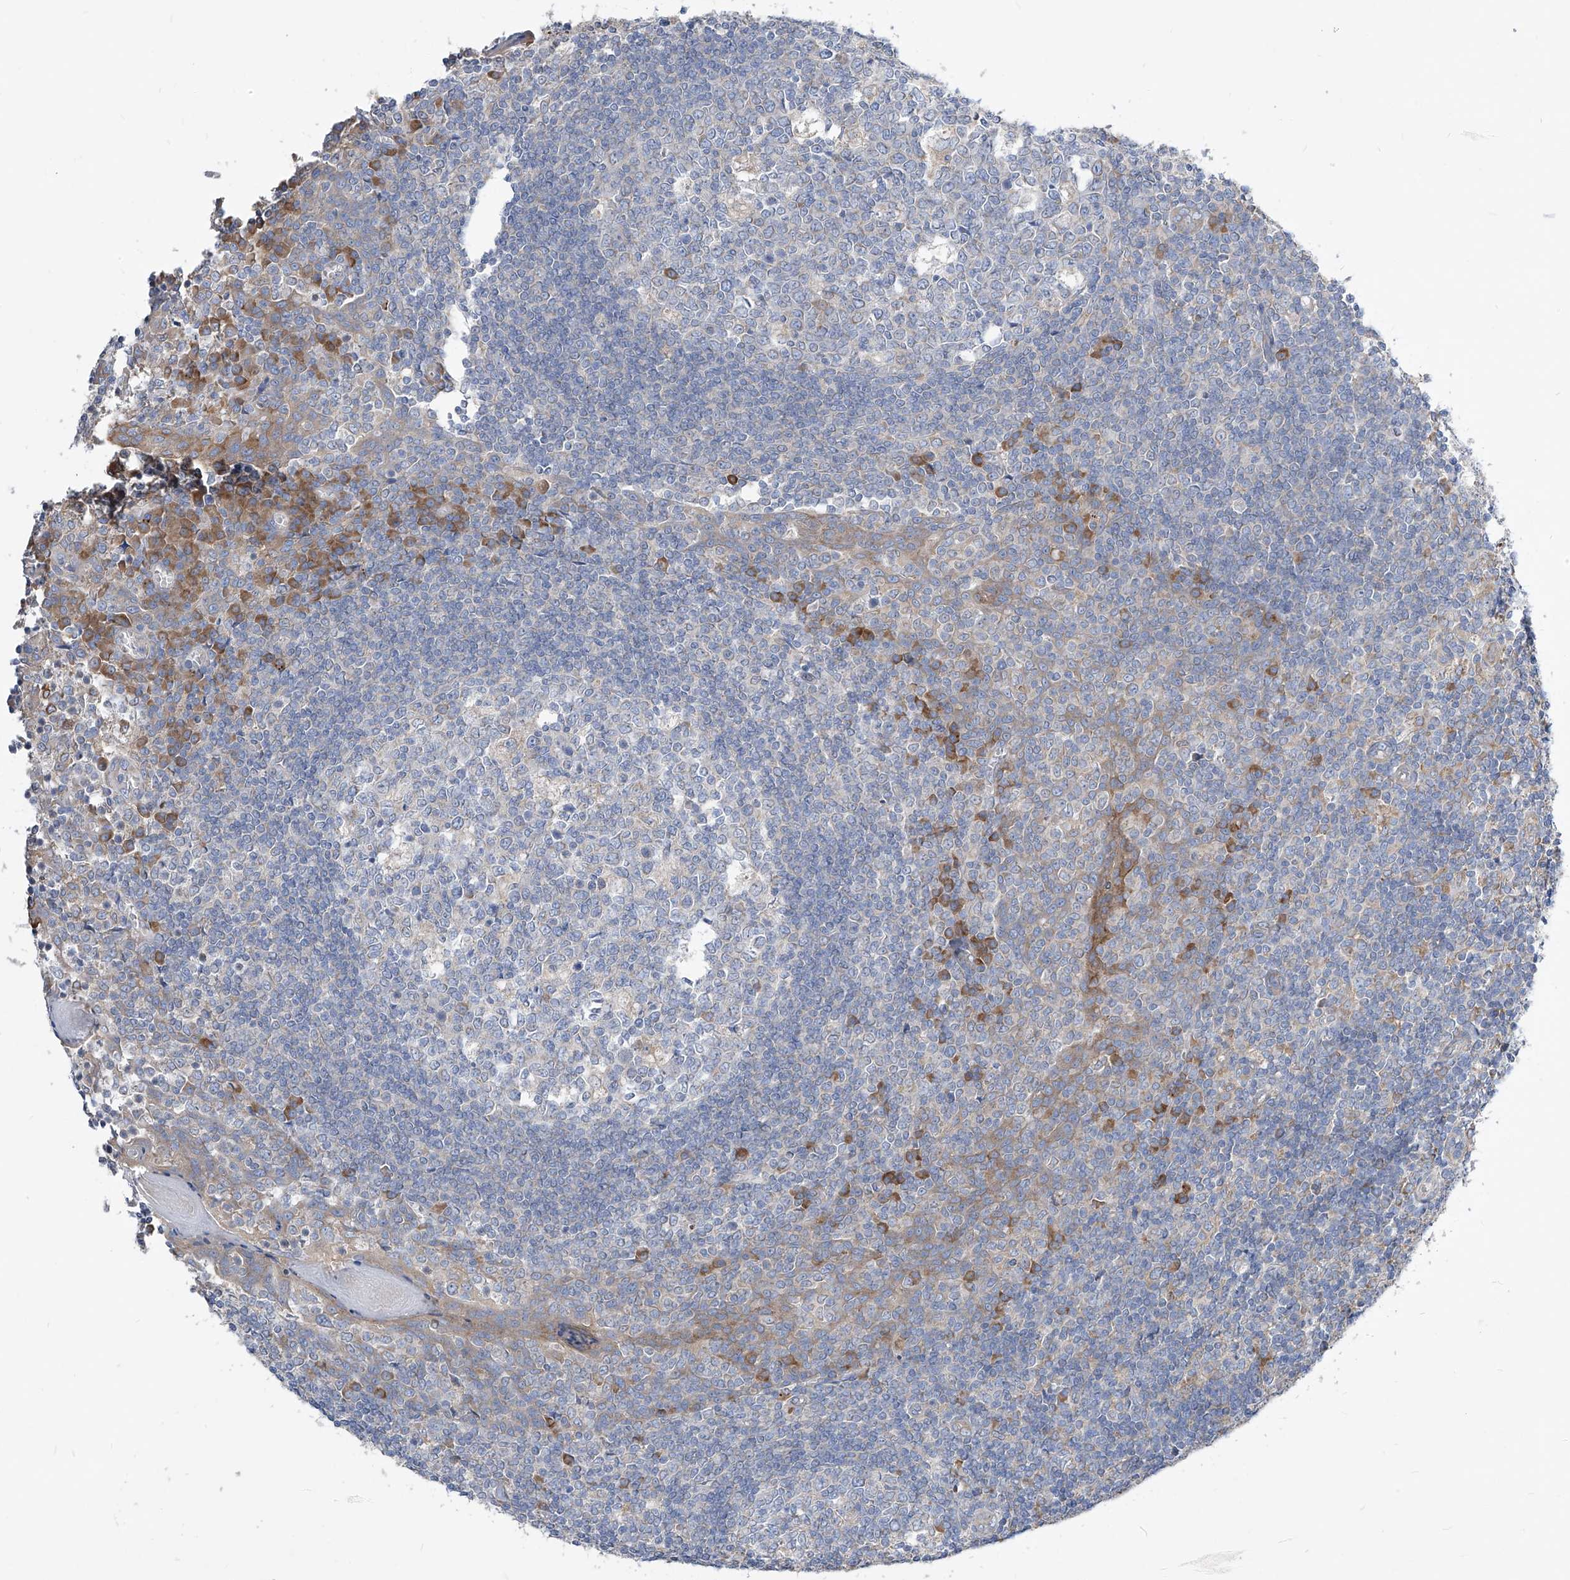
{"staining": {"intensity": "negative", "quantity": "none", "location": "none"}, "tissue": "tonsil", "cell_type": "Germinal center cells", "image_type": "normal", "snomed": [{"axis": "morphology", "description": "Normal tissue, NOS"}, {"axis": "topography", "description": "Tonsil"}], "caption": "Immunohistochemistry image of normal human tonsil stained for a protein (brown), which demonstrates no positivity in germinal center cells.", "gene": "UFL1", "patient": {"sex": "female", "age": 19}}